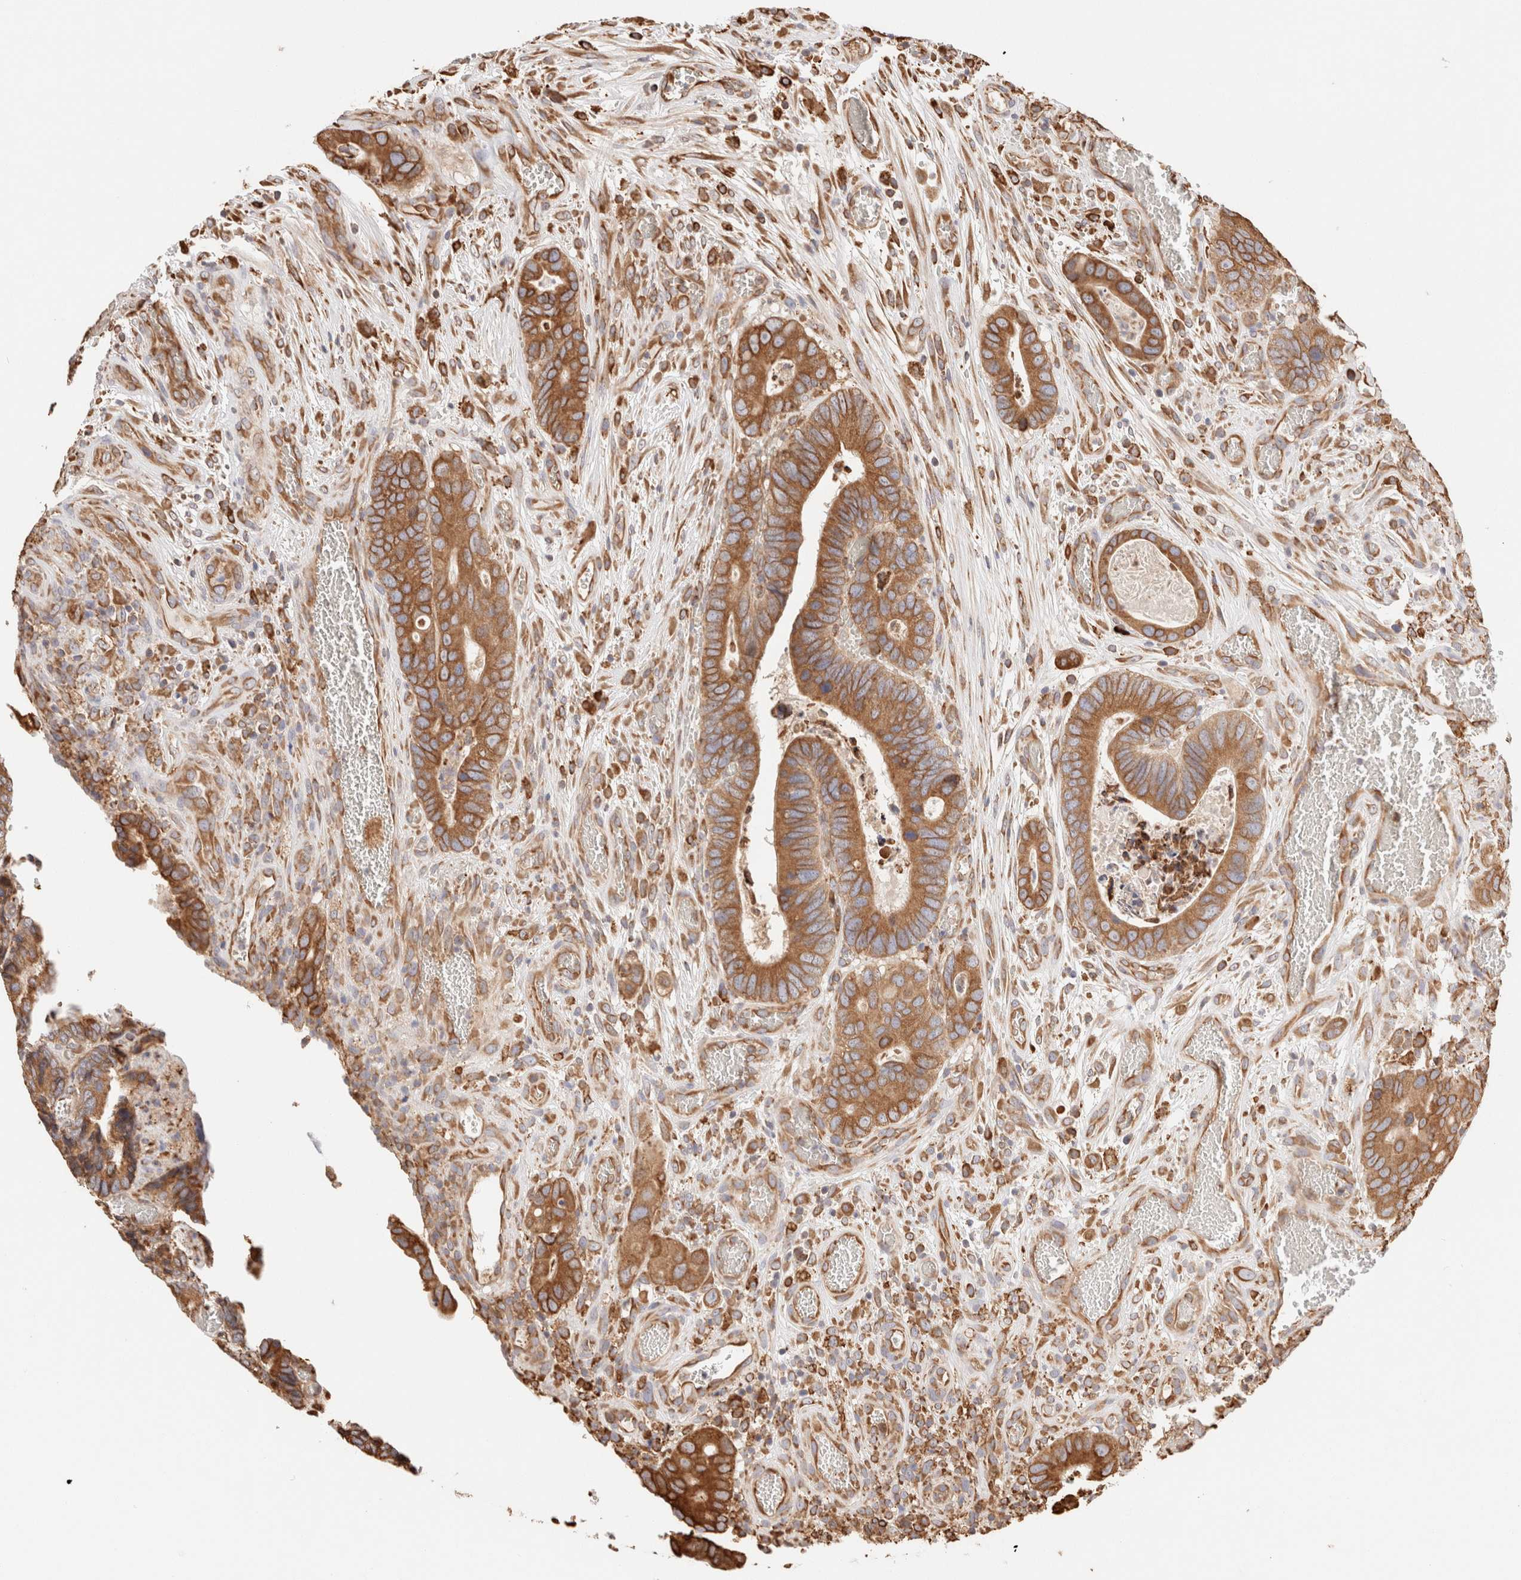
{"staining": {"intensity": "moderate", "quantity": ">75%", "location": "cytoplasmic/membranous"}, "tissue": "colorectal cancer", "cell_type": "Tumor cells", "image_type": "cancer", "snomed": [{"axis": "morphology", "description": "Adenocarcinoma, NOS"}, {"axis": "topography", "description": "Colon"}], "caption": "The immunohistochemical stain highlights moderate cytoplasmic/membranous expression in tumor cells of colorectal cancer tissue.", "gene": "FER", "patient": {"sex": "male", "age": 72}}